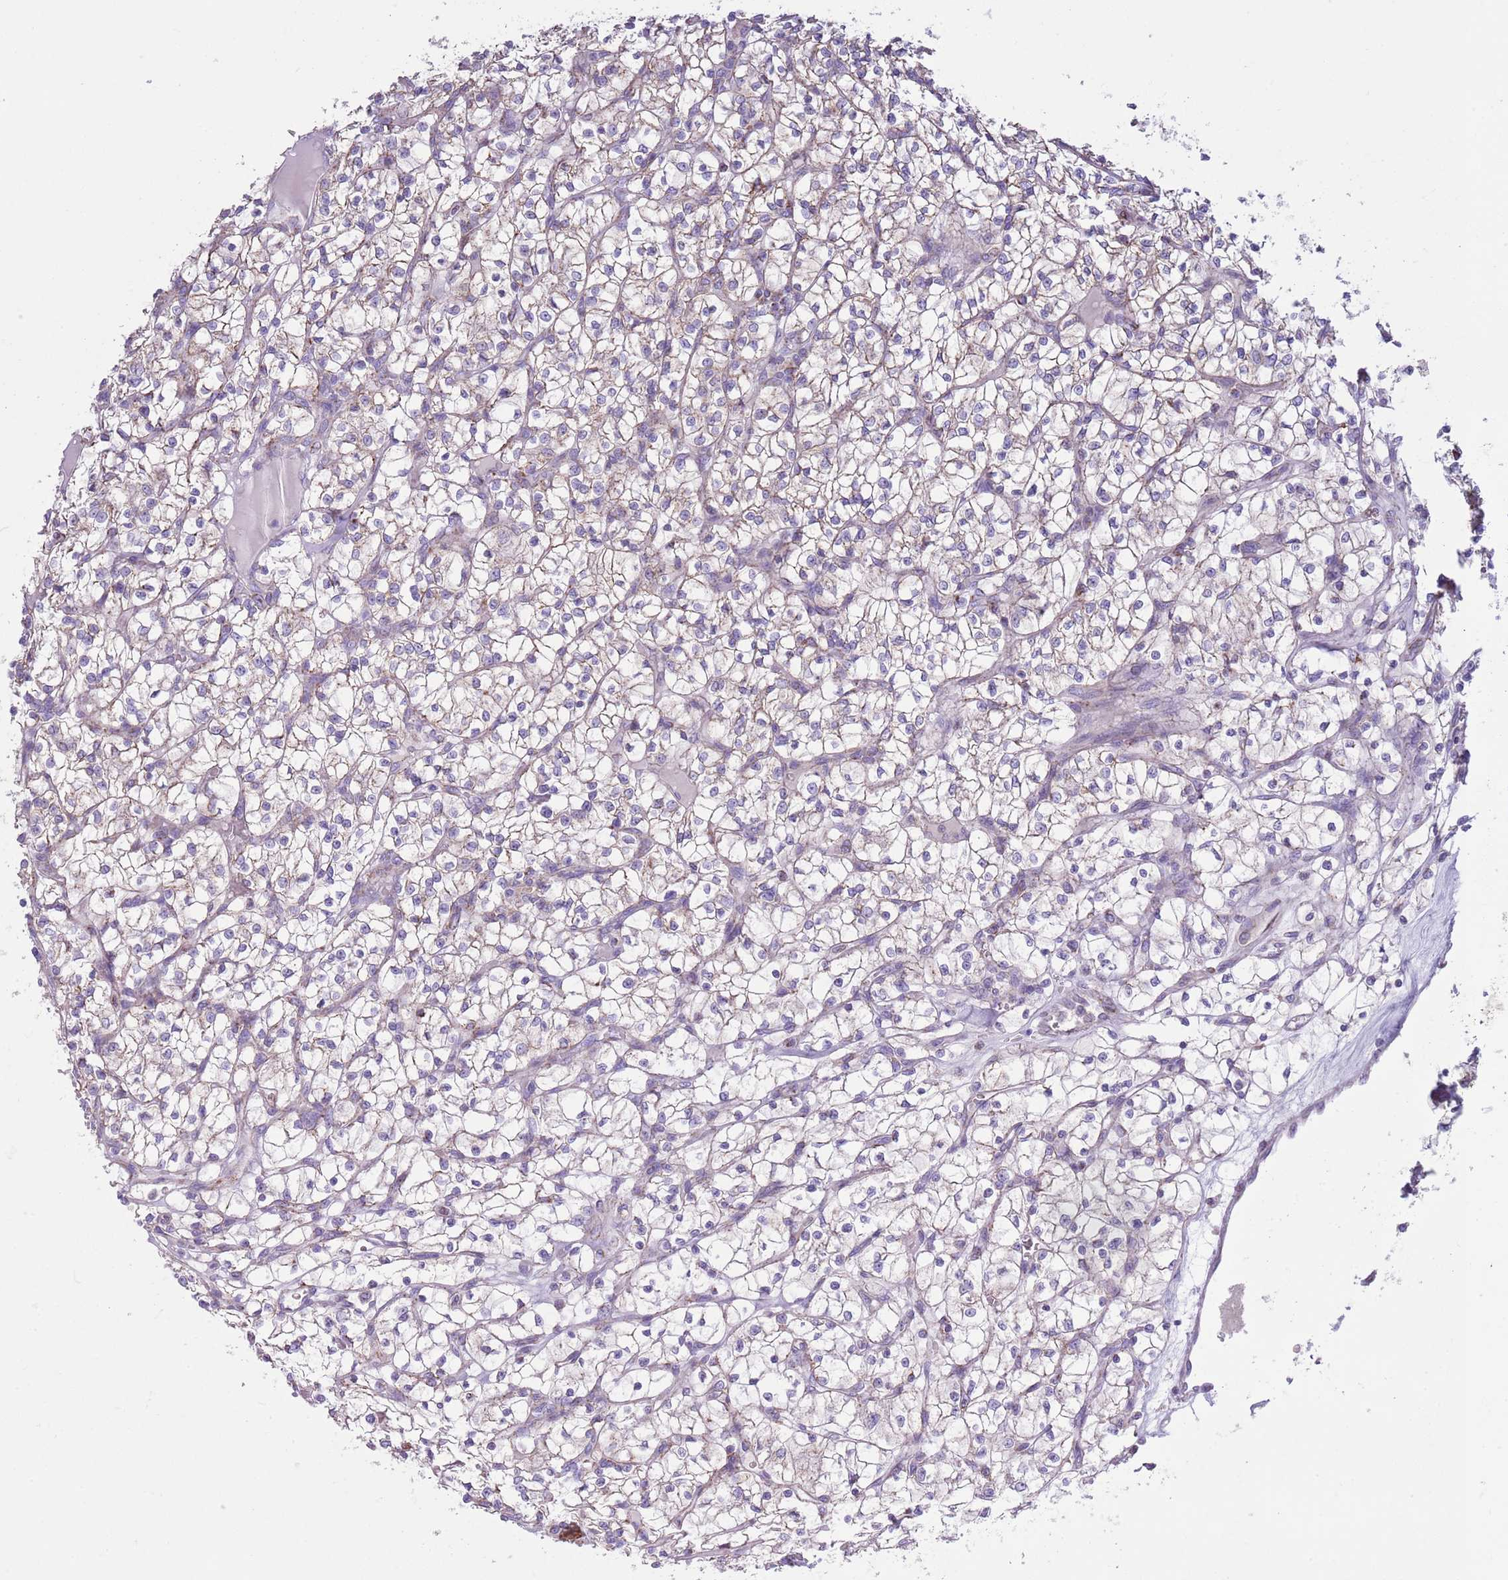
{"staining": {"intensity": "negative", "quantity": "none", "location": "none"}, "tissue": "renal cancer", "cell_type": "Tumor cells", "image_type": "cancer", "snomed": [{"axis": "morphology", "description": "Adenocarcinoma, NOS"}, {"axis": "topography", "description": "Kidney"}], "caption": "Tumor cells show no significant staining in renal adenocarcinoma.", "gene": "ATP6V1B1", "patient": {"sex": "female", "age": 64}}